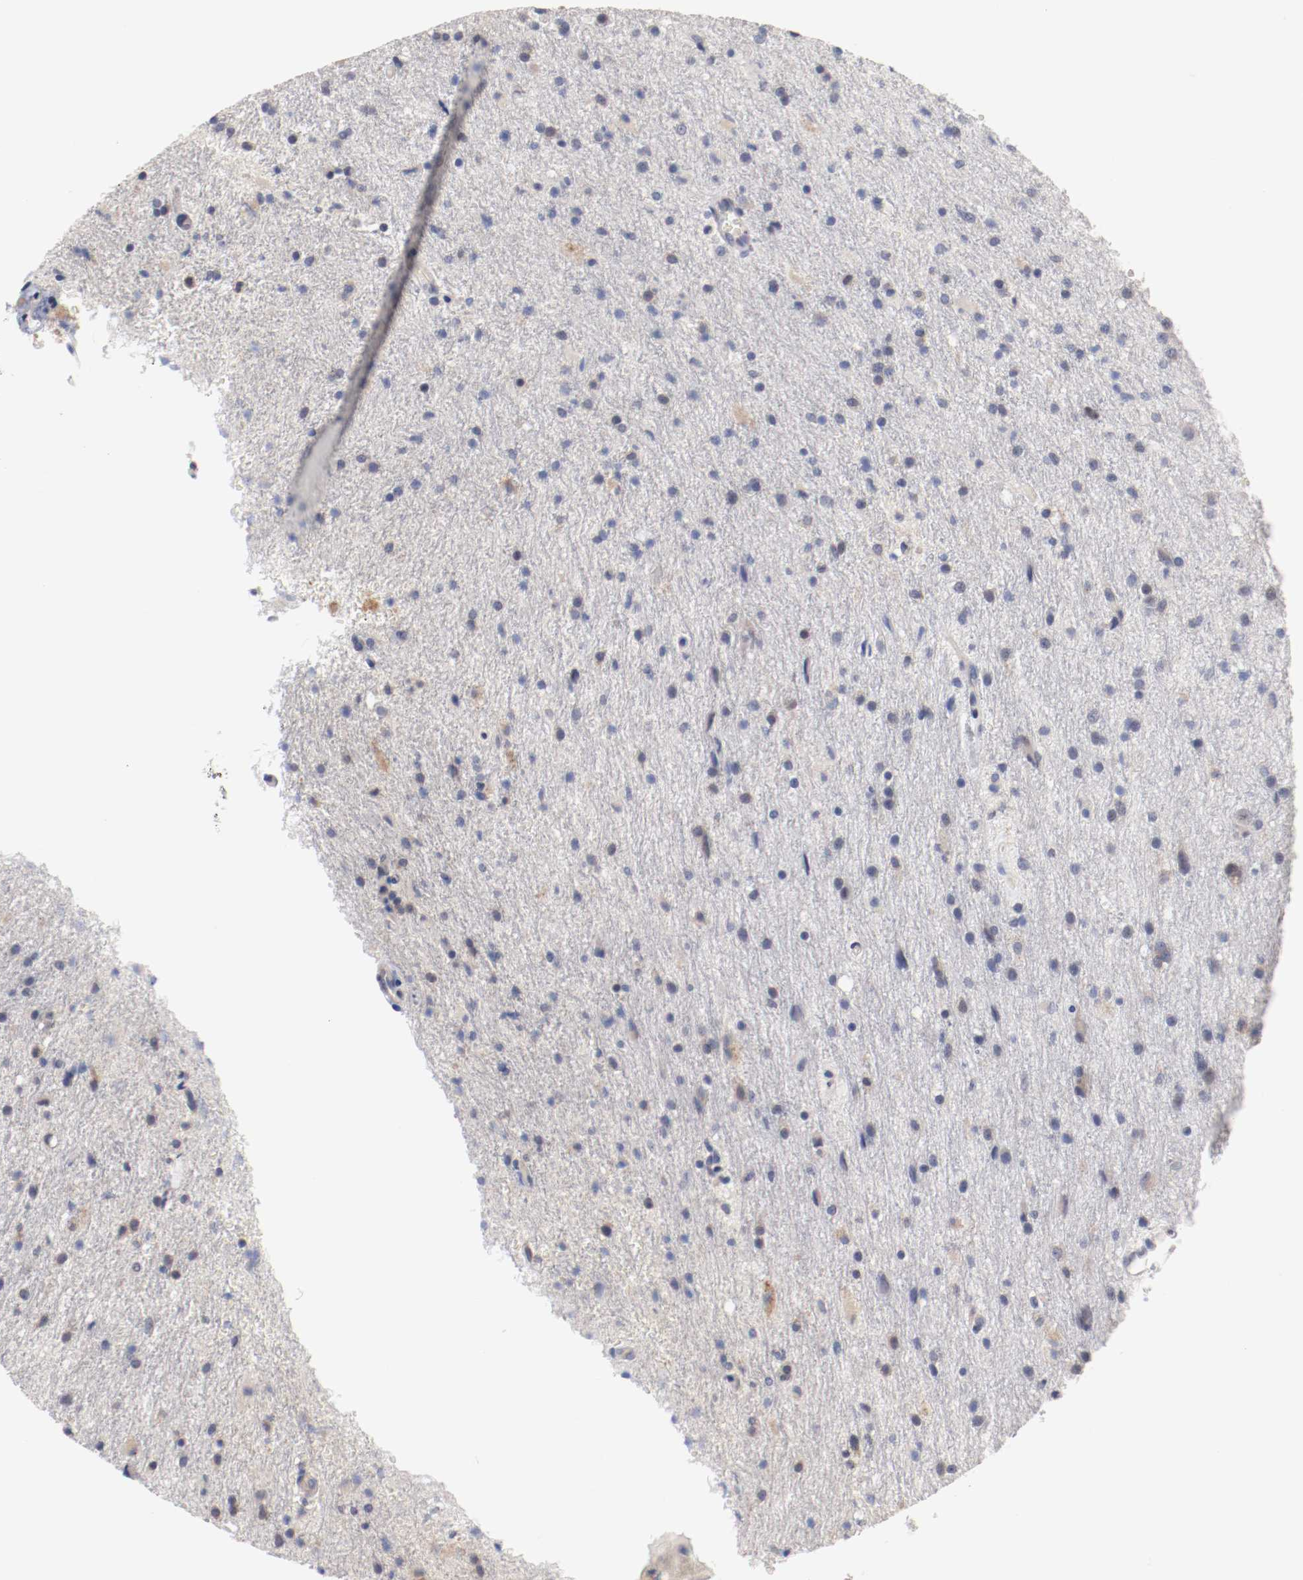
{"staining": {"intensity": "negative", "quantity": "none", "location": "none"}, "tissue": "glioma", "cell_type": "Tumor cells", "image_type": "cancer", "snomed": [{"axis": "morphology", "description": "Normal tissue, NOS"}, {"axis": "morphology", "description": "Glioma, malignant, High grade"}, {"axis": "topography", "description": "Cerebral cortex"}], "caption": "Immunohistochemistry (IHC) image of neoplastic tissue: malignant glioma (high-grade) stained with DAB (3,3'-diaminobenzidine) reveals no significant protein staining in tumor cells.", "gene": "GPR143", "patient": {"sex": "male", "age": 56}}